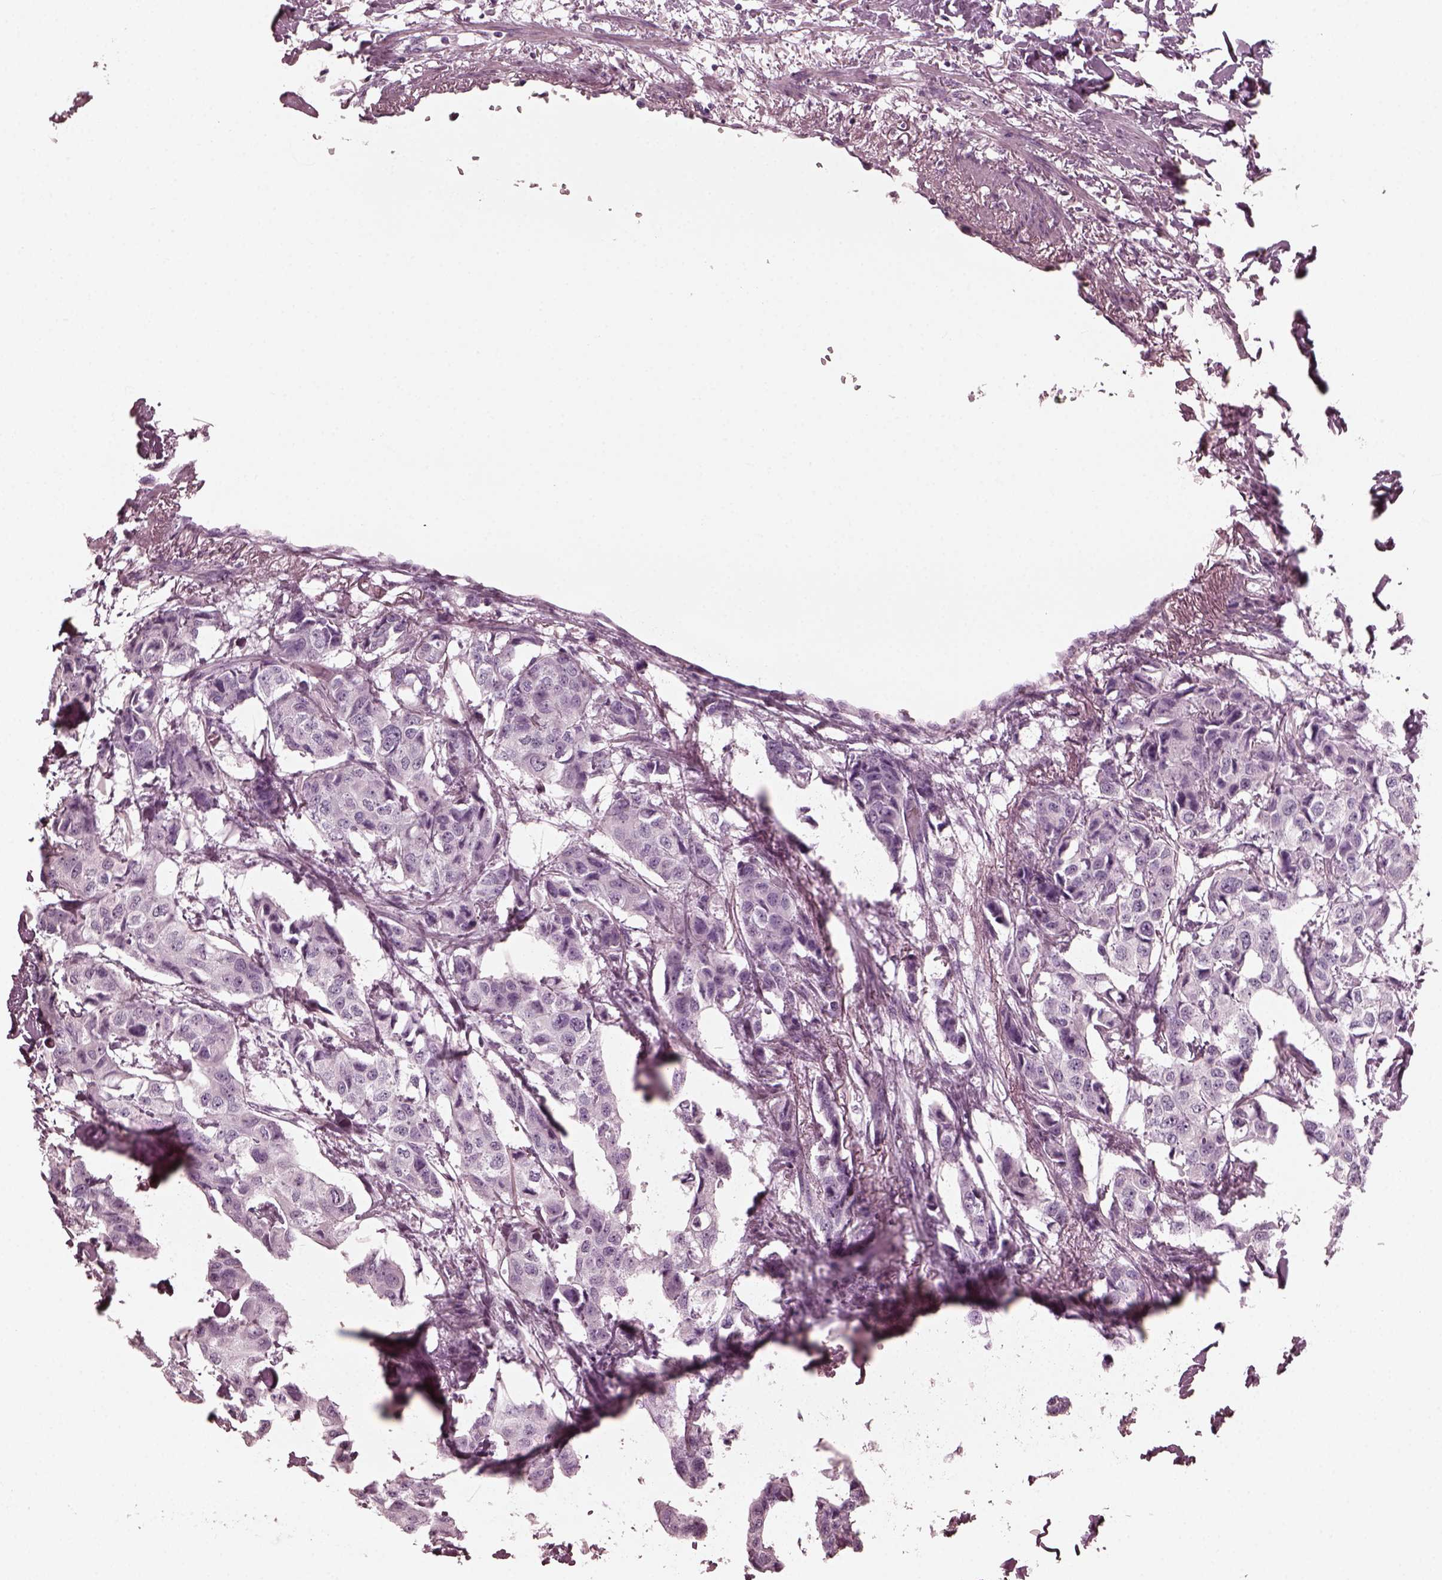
{"staining": {"intensity": "negative", "quantity": "none", "location": "none"}, "tissue": "breast cancer", "cell_type": "Tumor cells", "image_type": "cancer", "snomed": [{"axis": "morphology", "description": "Duct carcinoma"}, {"axis": "topography", "description": "Breast"}], "caption": "Immunohistochemistry (IHC) image of human breast cancer (infiltrating ductal carcinoma) stained for a protein (brown), which displays no expression in tumor cells.", "gene": "GRM6", "patient": {"sex": "female", "age": 80}}